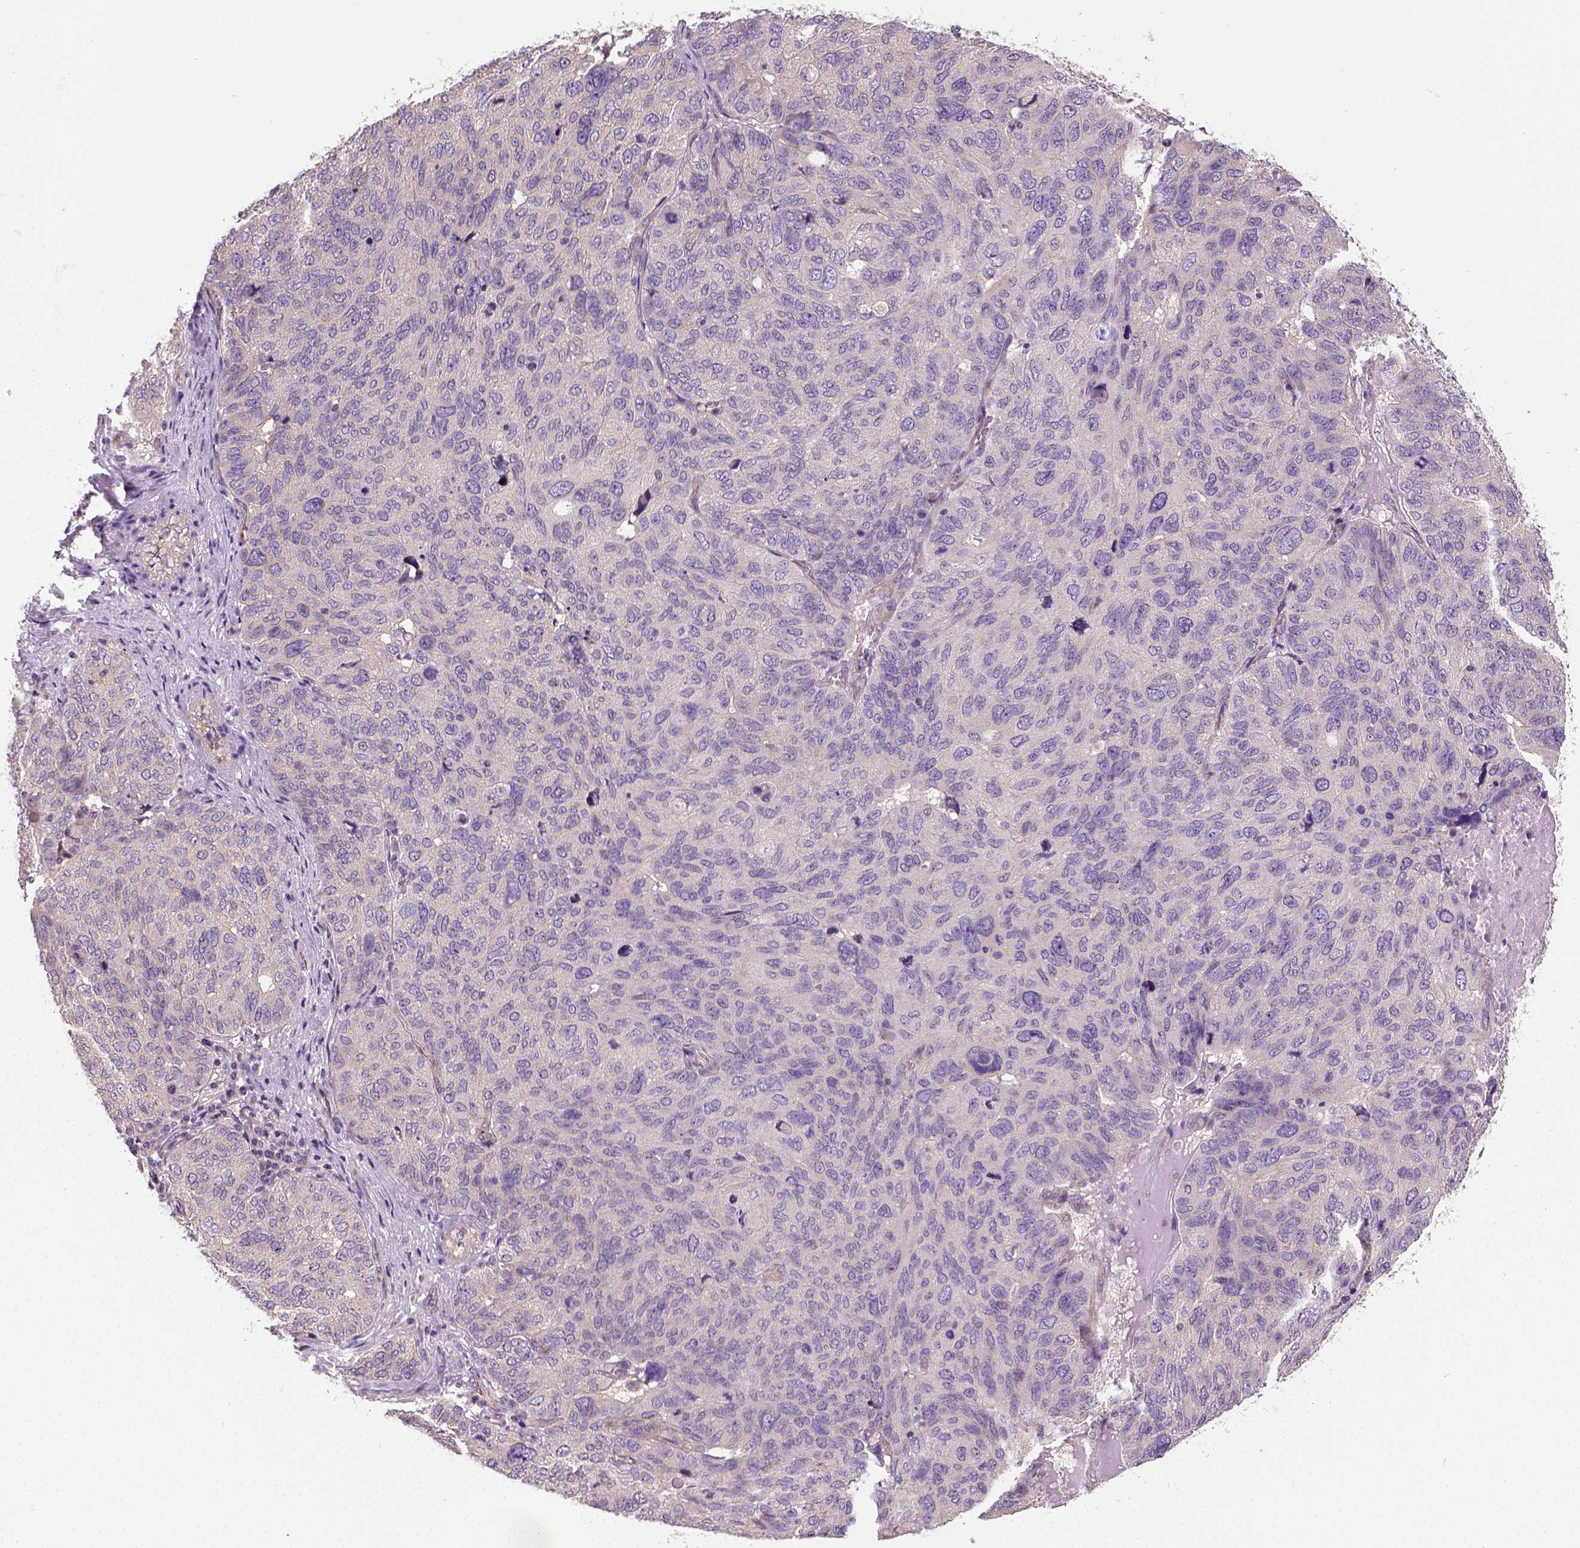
{"staining": {"intensity": "weak", "quantity": "25%-75%", "location": "cytoplasmic/membranous,nuclear"}, "tissue": "ovarian cancer", "cell_type": "Tumor cells", "image_type": "cancer", "snomed": [{"axis": "morphology", "description": "Carcinoma, endometroid"}, {"axis": "topography", "description": "Ovary"}], "caption": "Ovarian cancer stained with a protein marker shows weak staining in tumor cells.", "gene": "CRACR2A", "patient": {"sex": "female", "age": 58}}